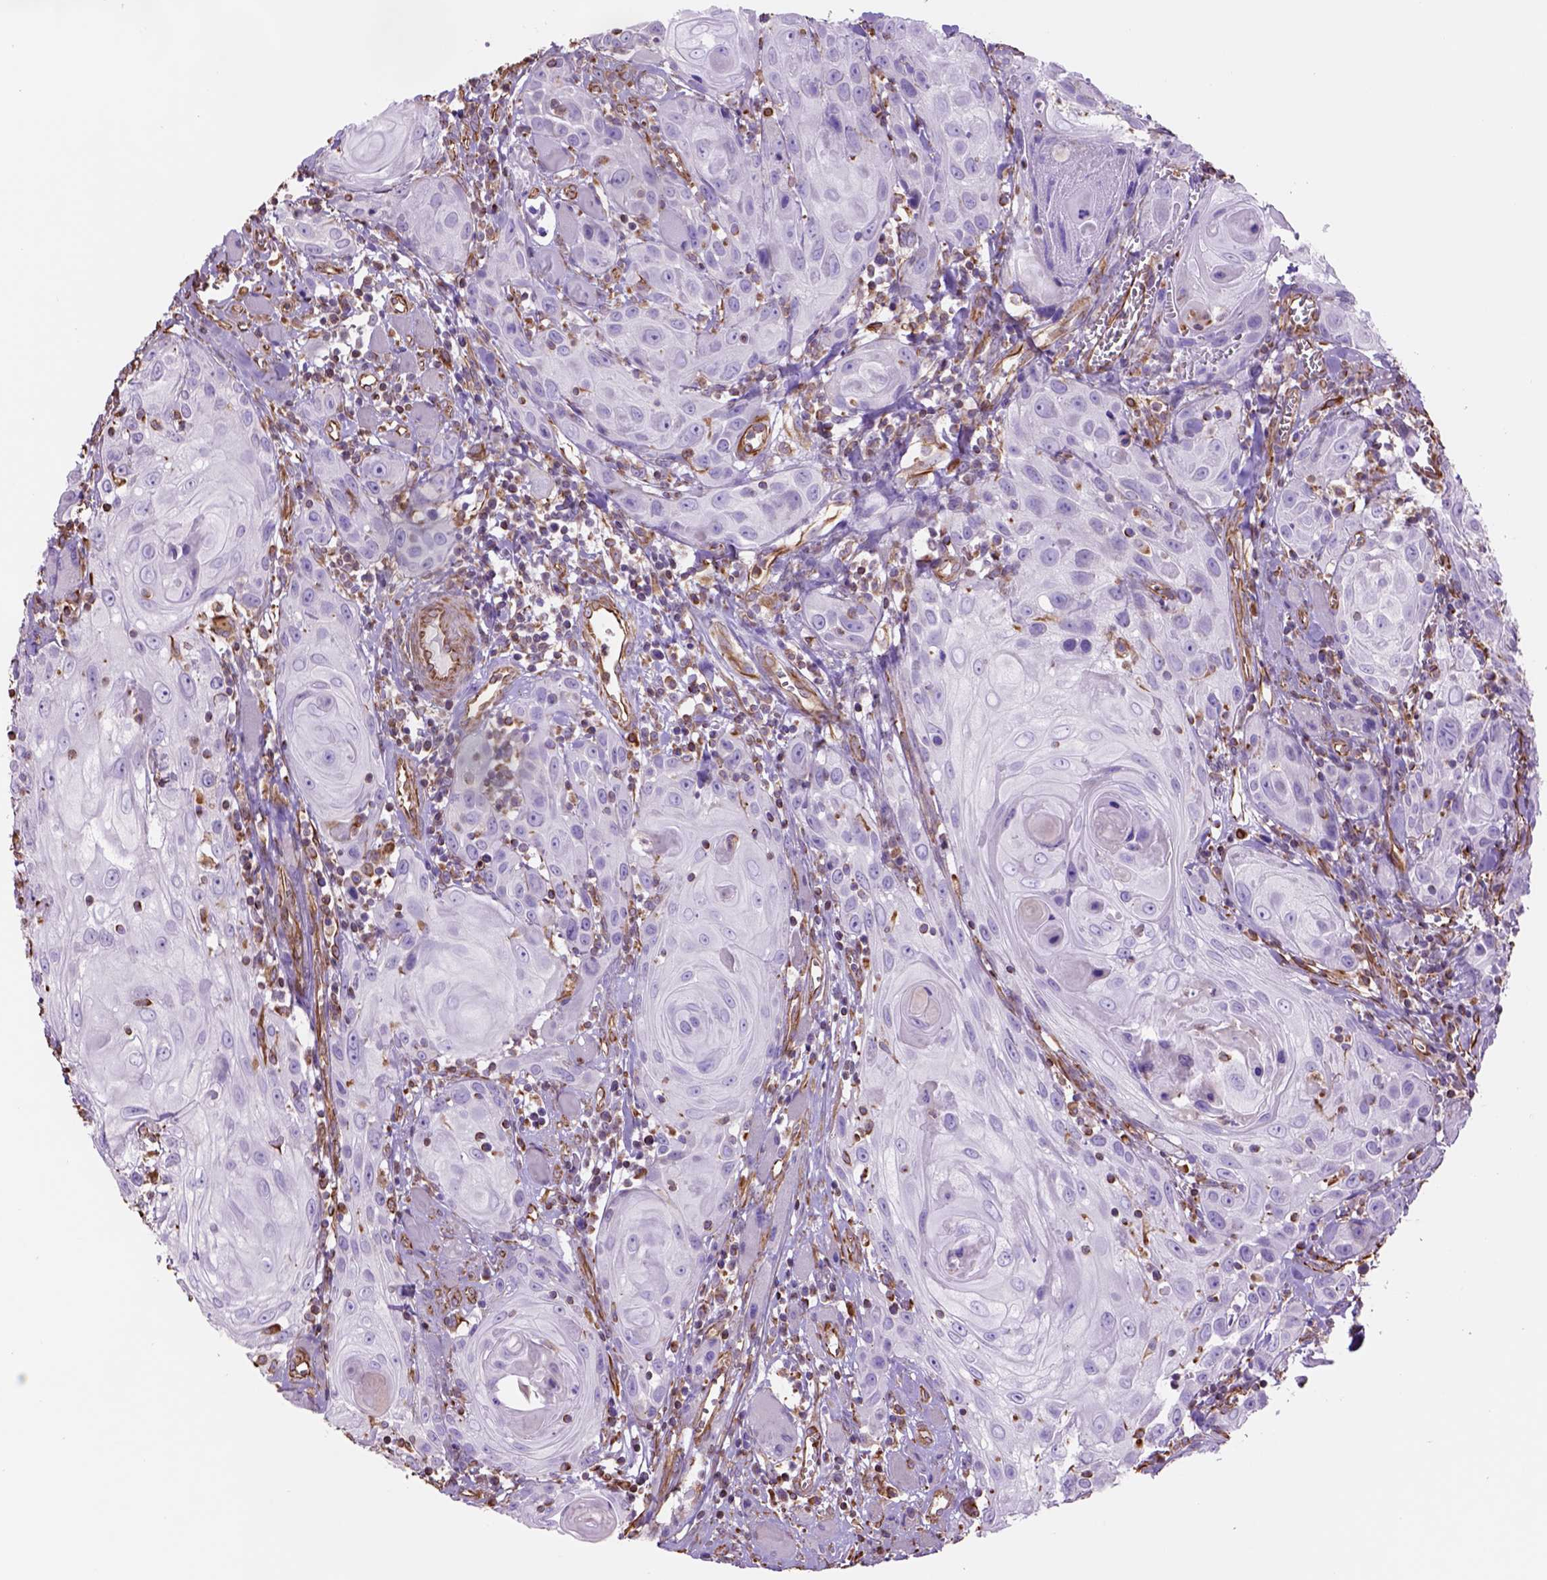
{"staining": {"intensity": "negative", "quantity": "none", "location": "none"}, "tissue": "head and neck cancer", "cell_type": "Tumor cells", "image_type": "cancer", "snomed": [{"axis": "morphology", "description": "Squamous cell carcinoma, NOS"}, {"axis": "topography", "description": "Head-Neck"}], "caption": "Immunohistochemistry (IHC) of human head and neck cancer (squamous cell carcinoma) exhibits no staining in tumor cells.", "gene": "ZZZ3", "patient": {"sex": "female", "age": 80}}